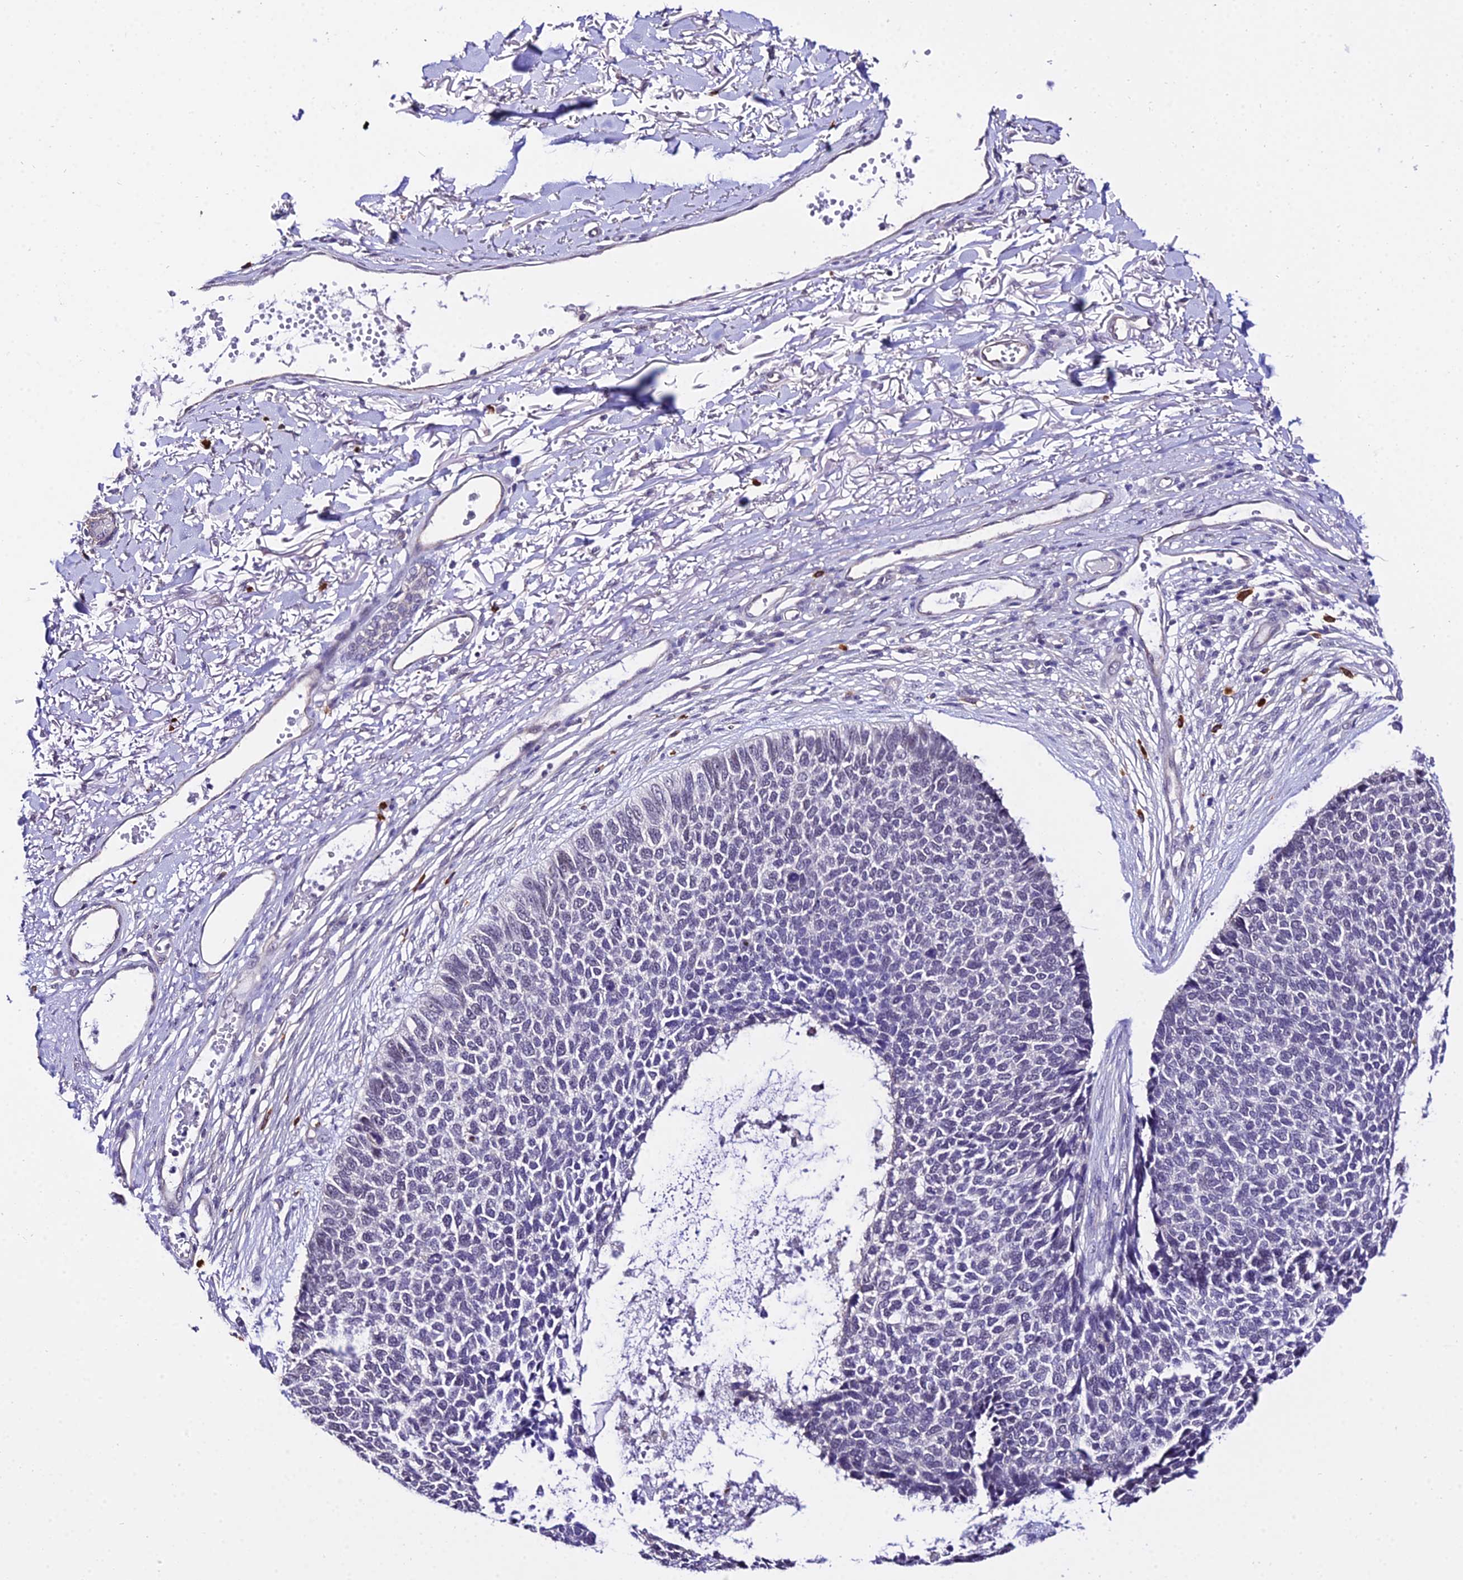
{"staining": {"intensity": "negative", "quantity": "none", "location": "none"}, "tissue": "skin cancer", "cell_type": "Tumor cells", "image_type": "cancer", "snomed": [{"axis": "morphology", "description": "Basal cell carcinoma"}, {"axis": "topography", "description": "Skin"}], "caption": "An immunohistochemistry image of basal cell carcinoma (skin) is shown. There is no staining in tumor cells of basal cell carcinoma (skin).", "gene": "POLR2I", "patient": {"sex": "female", "age": 84}}